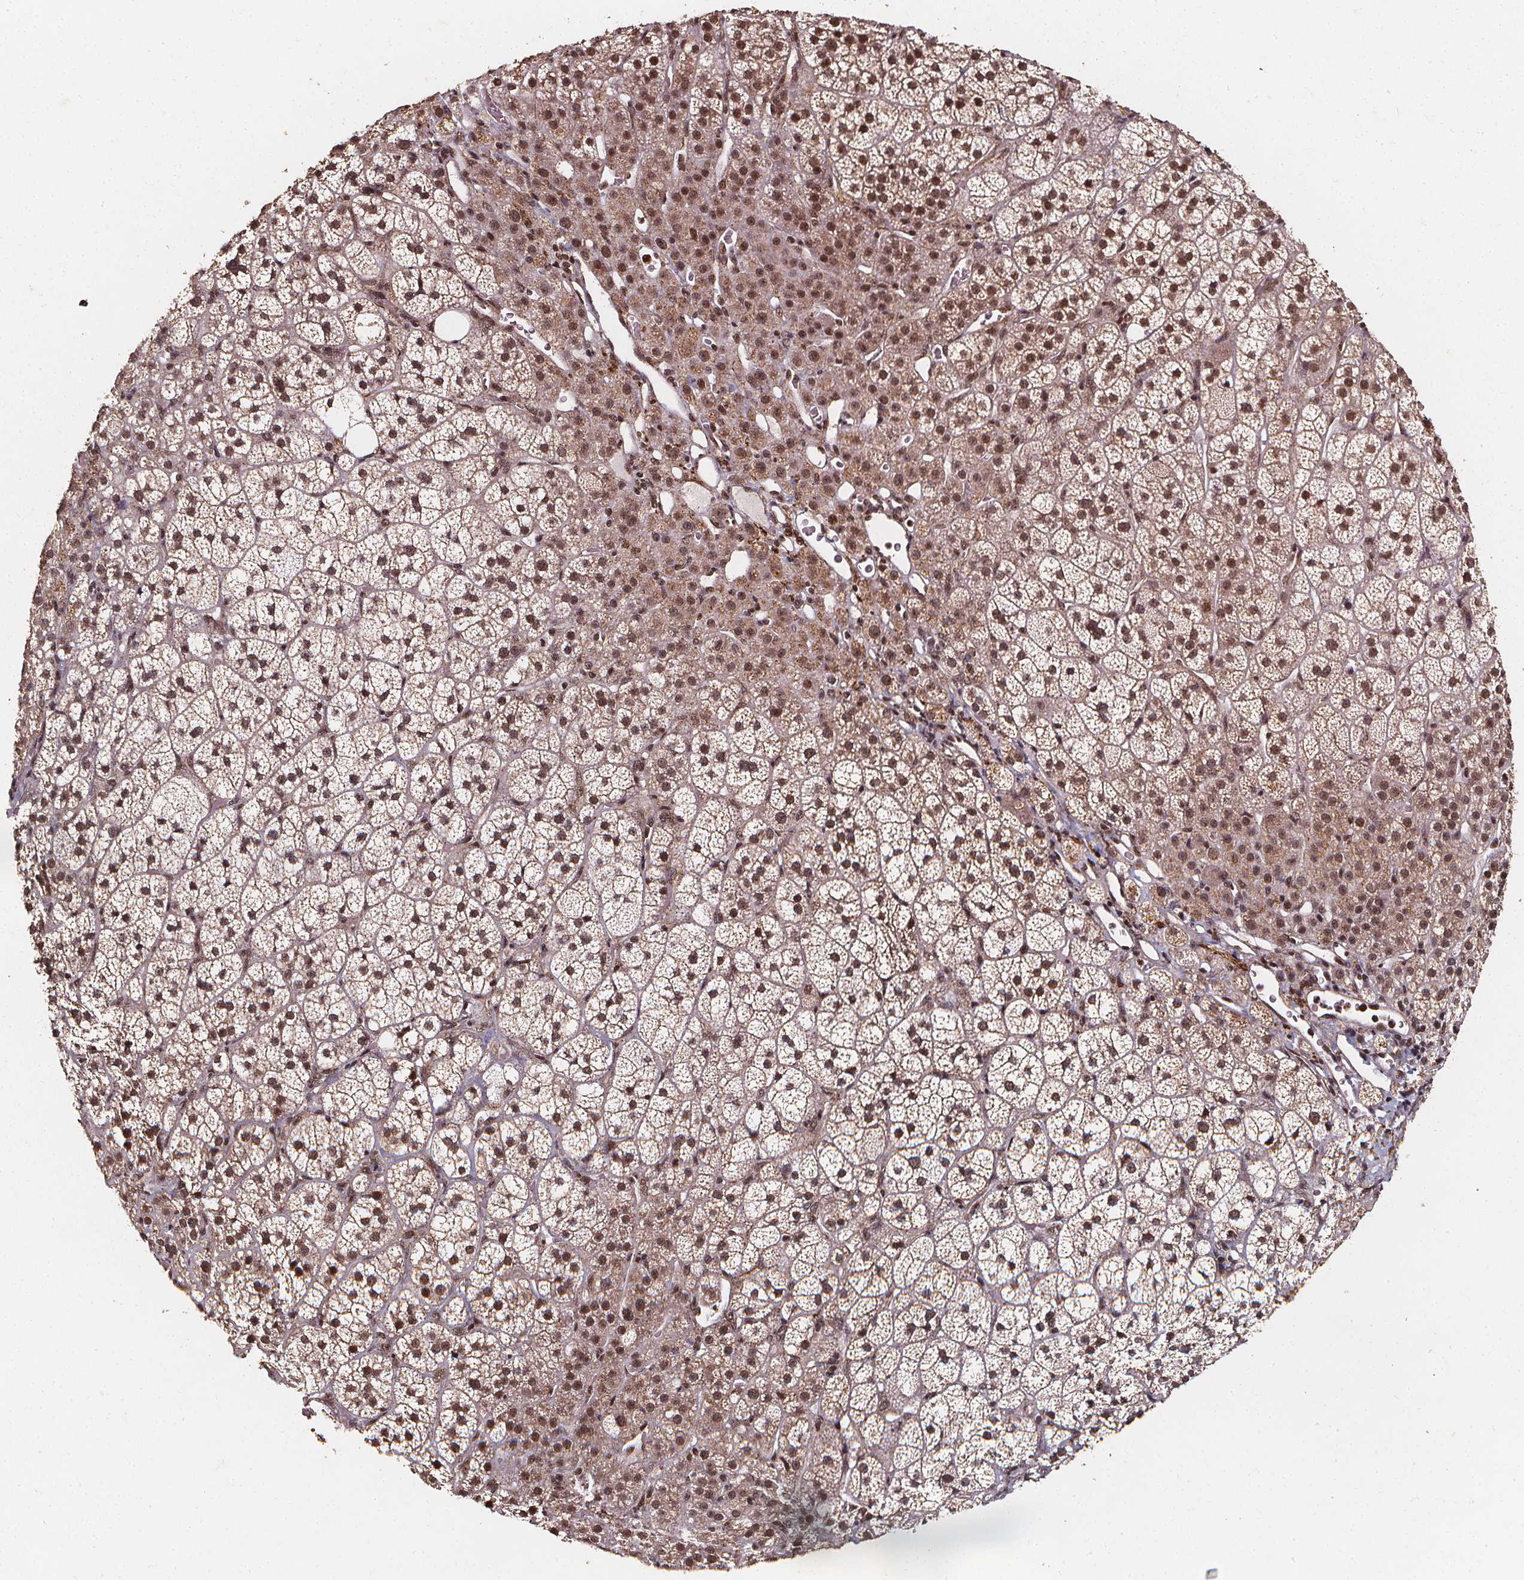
{"staining": {"intensity": "moderate", "quantity": ">75%", "location": "cytoplasmic/membranous,nuclear"}, "tissue": "adrenal gland", "cell_type": "Glandular cells", "image_type": "normal", "snomed": [{"axis": "morphology", "description": "Normal tissue, NOS"}, {"axis": "topography", "description": "Adrenal gland"}], "caption": "Immunohistochemical staining of benign human adrenal gland exhibits medium levels of moderate cytoplasmic/membranous,nuclear staining in about >75% of glandular cells.", "gene": "SMN1", "patient": {"sex": "female", "age": 60}}